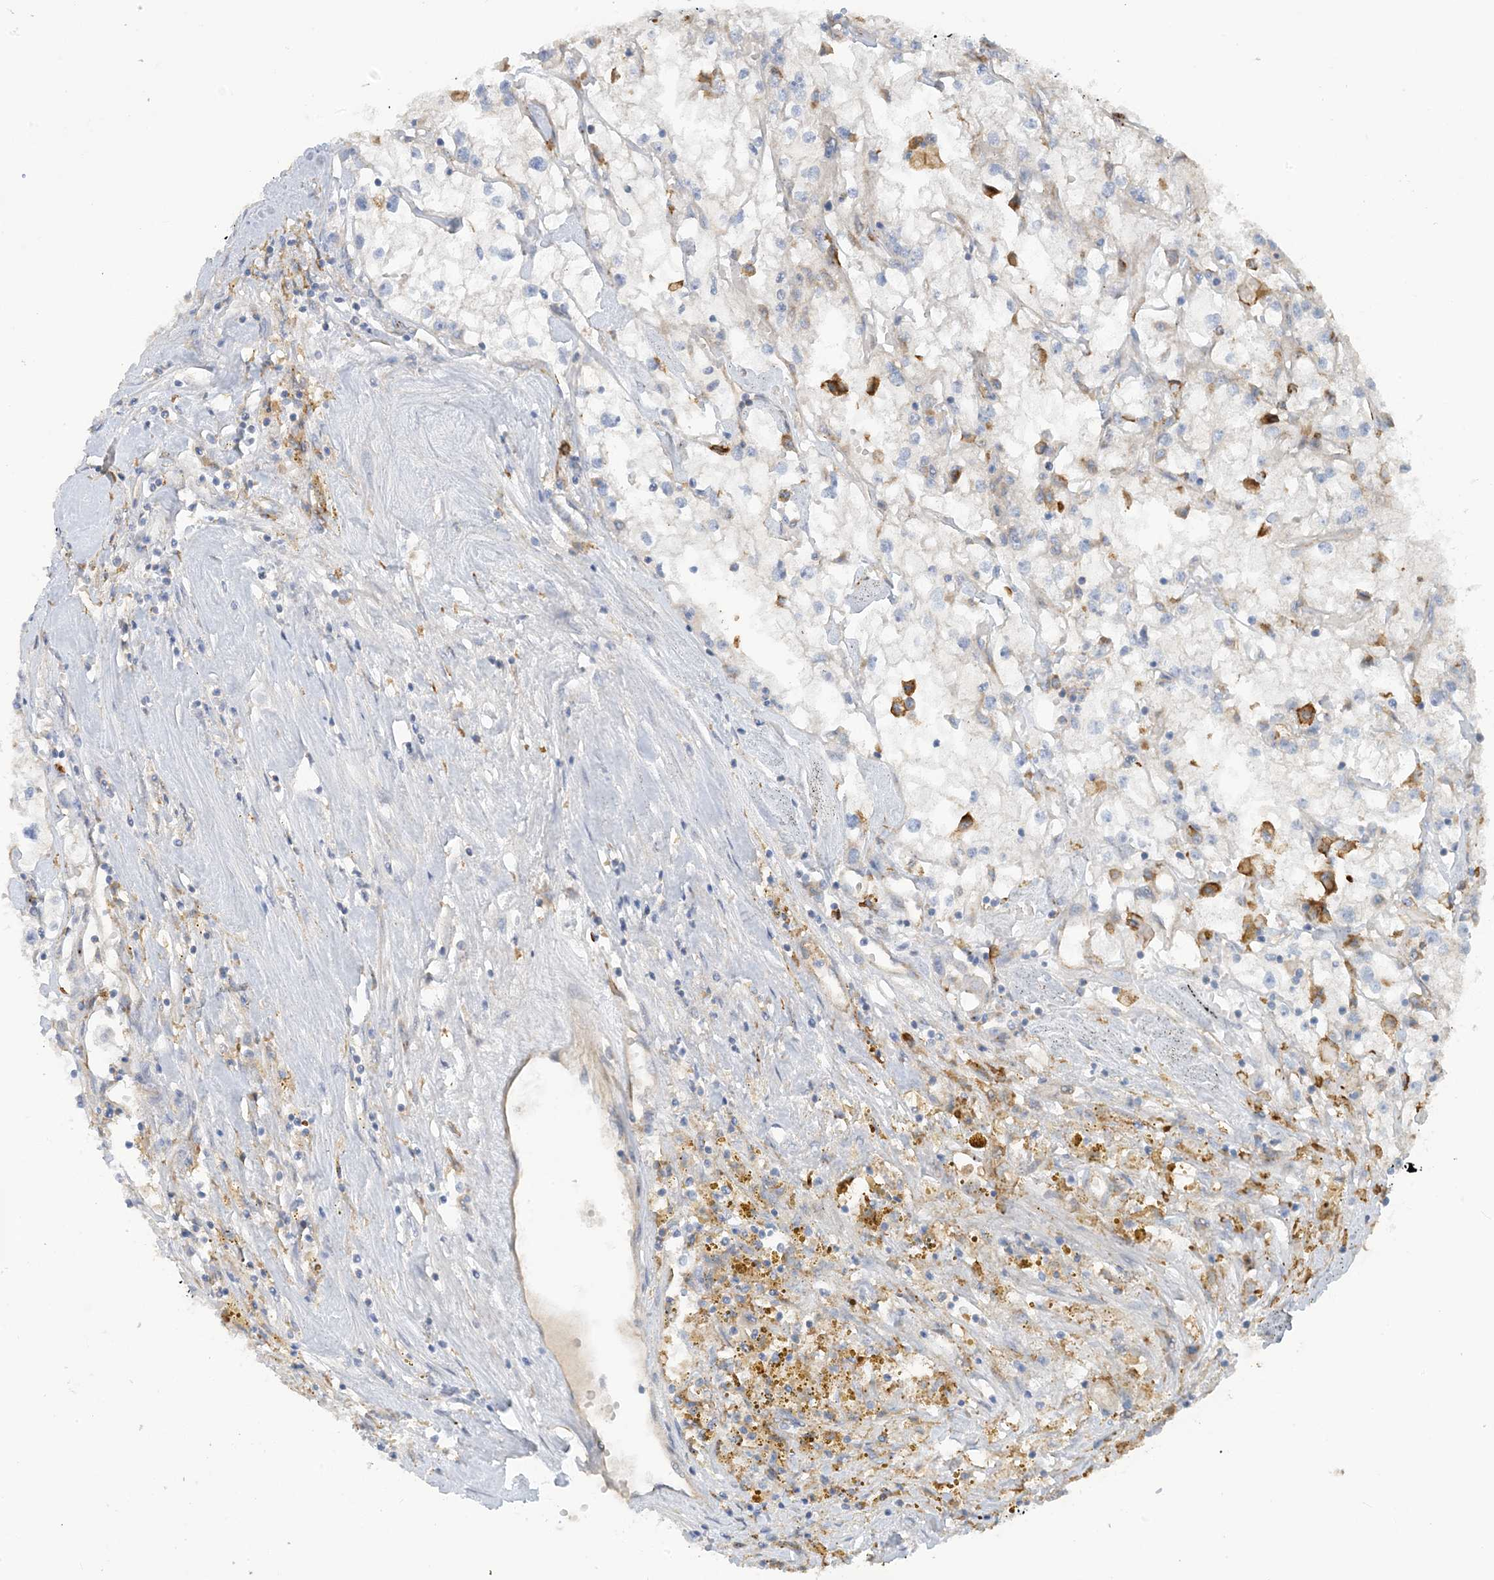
{"staining": {"intensity": "negative", "quantity": "none", "location": "none"}, "tissue": "renal cancer", "cell_type": "Tumor cells", "image_type": "cancer", "snomed": [{"axis": "morphology", "description": "Adenocarcinoma, NOS"}, {"axis": "topography", "description": "Kidney"}], "caption": "Tumor cells are negative for brown protein staining in adenocarcinoma (renal). The staining was performed using DAB to visualize the protein expression in brown, while the nuclei were stained in blue with hematoxylin (Magnification: 20x).", "gene": "PEAR1", "patient": {"sex": "male", "age": 56}}